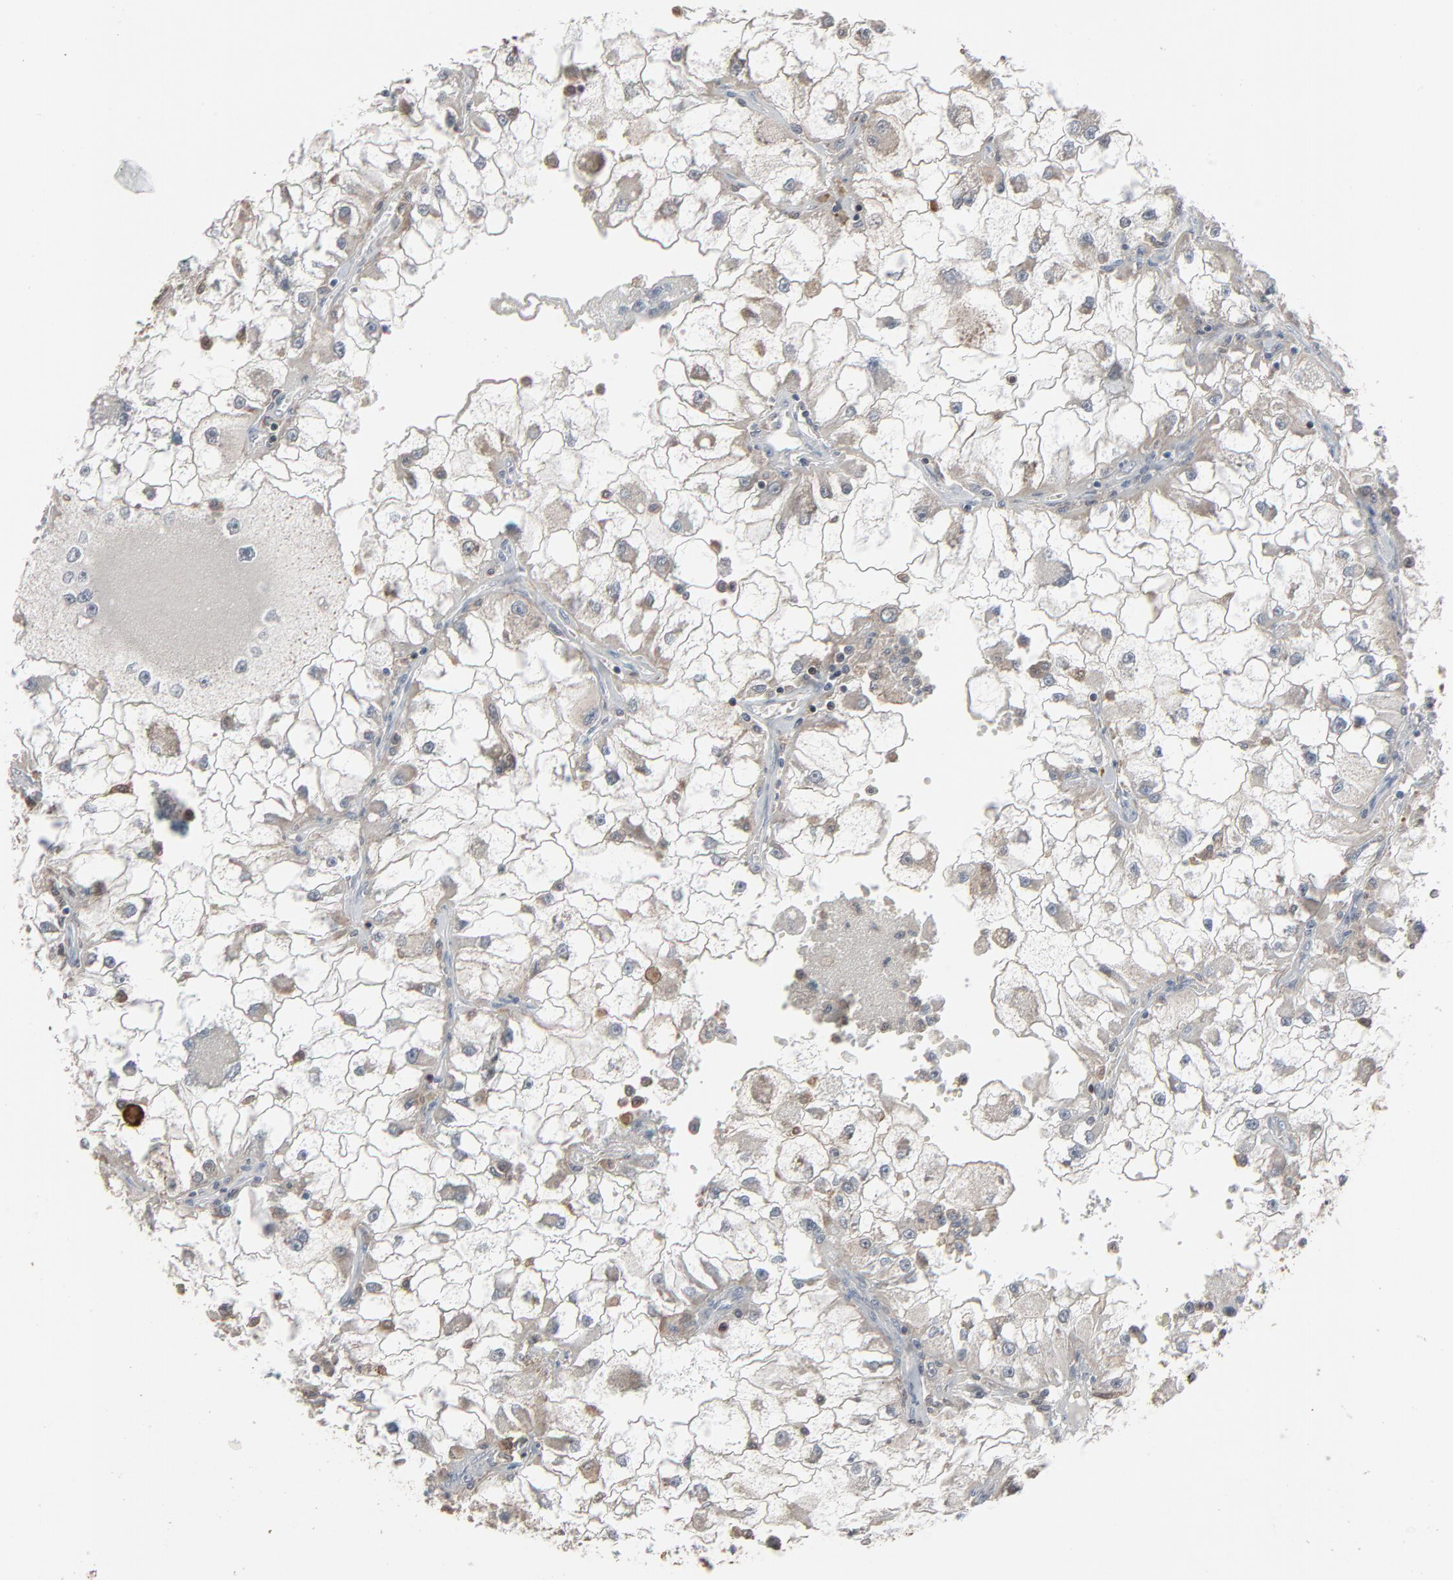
{"staining": {"intensity": "weak", "quantity": "<25%", "location": "cytoplasmic/membranous"}, "tissue": "renal cancer", "cell_type": "Tumor cells", "image_type": "cancer", "snomed": [{"axis": "morphology", "description": "Adenocarcinoma, NOS"}, {"axis": "topography", "description": "Kidney"}], "caption": "Tumor cells show no significant expression in renal adenocarcinoma.", "gene": "DOCK8", "patient": {"sex": "female", "age": 73}}